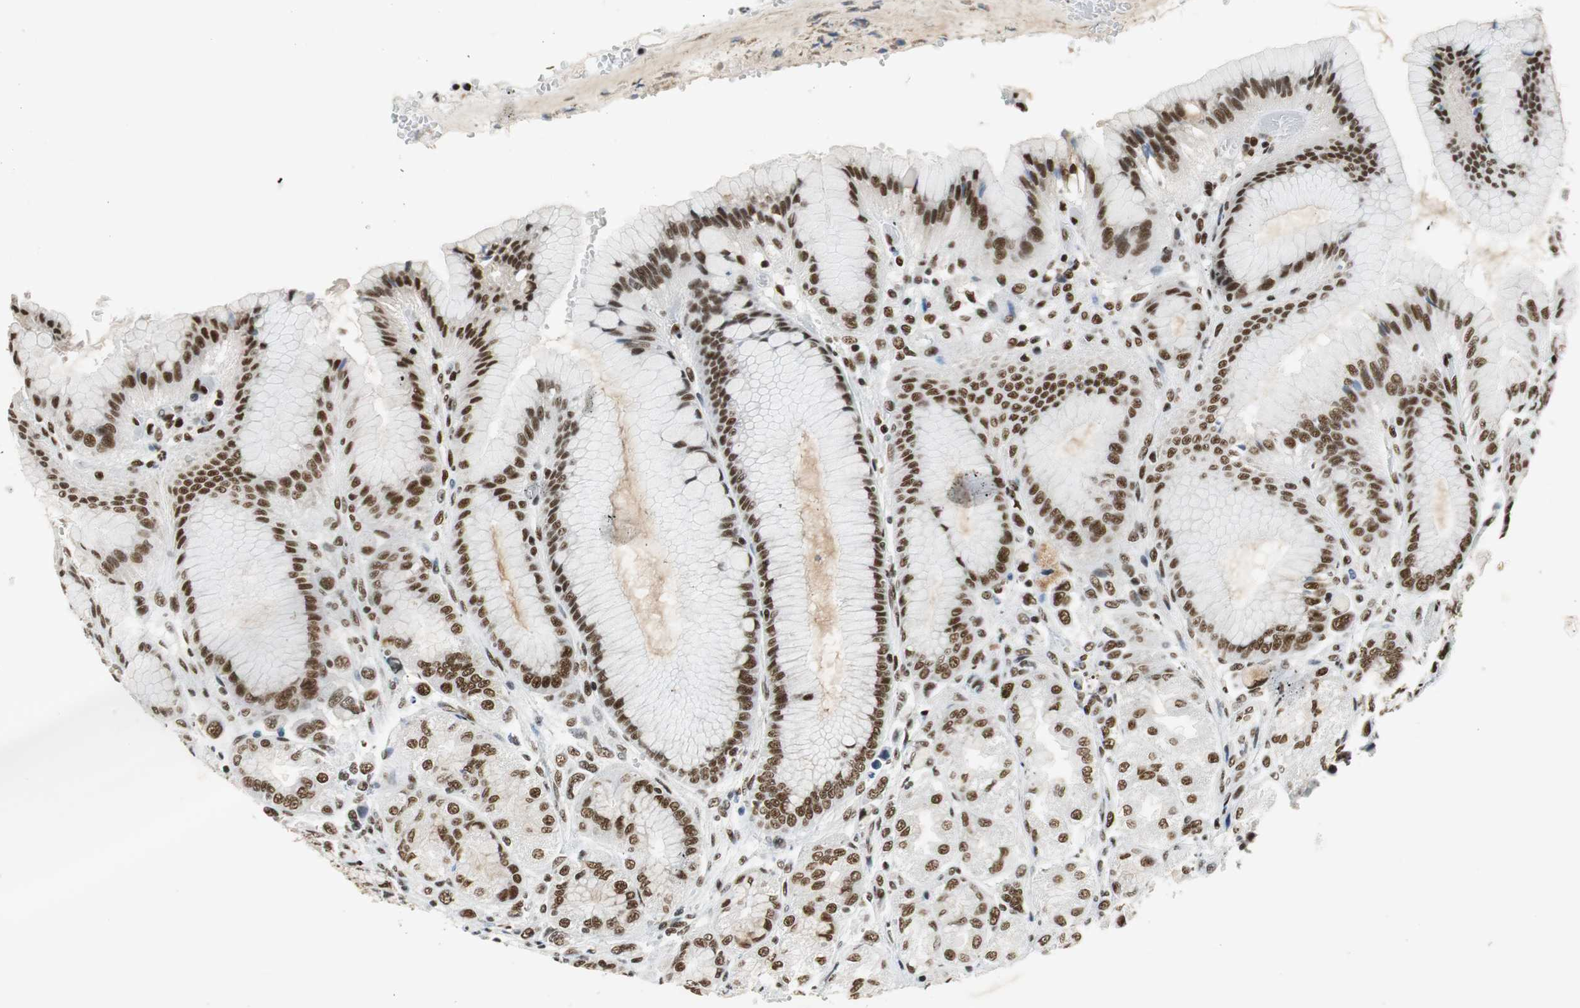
{"staining": {"intensity": "strong", "quantity": ">75%", "location": "cytoplasmic/membranous,nuclear"}, "tissue": "stomach", "cell_type": "Glandular cells", "image_type": "normal", "snomed": [{"axis": "morphology", "description": "Normal tissue, NOS"}, {"axis": "morphology", "description": "Adenocarcinoma, NOS"}, {"axis": "topography", "description": "Stomach"}, {"axis": "topography", "description": "Stomach, lower"}], "caption": "Benign stomach was stained to show a protein in brown. There is high levels of strong cytoplasmic/membranous,nuclear staining in approximately >75% of glandular cells. (DAB (3,3'-diaminobenzidine) IHC with brightfield microscopy, high magnification).", "gene": "PRKDC", "patient": {"sex": "female", "age": 65}}